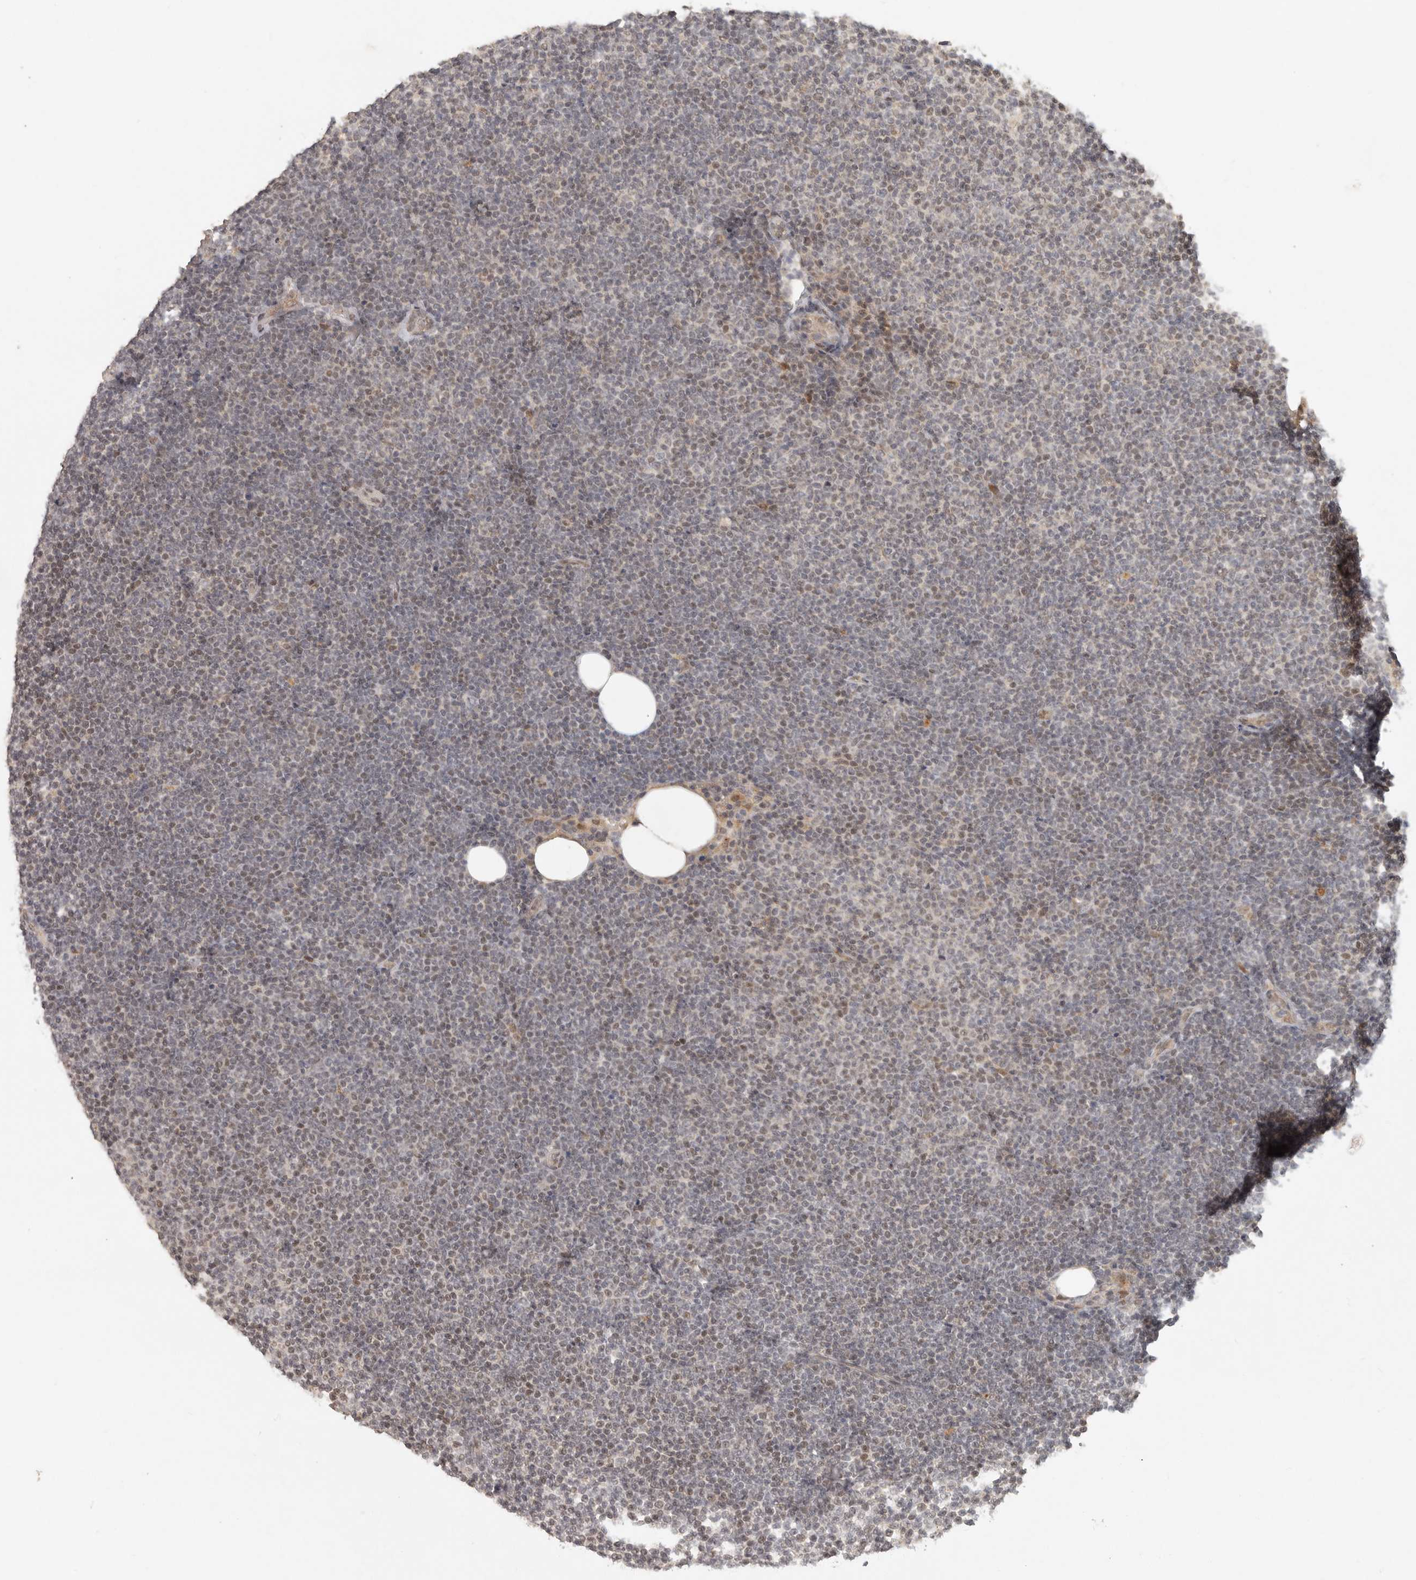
{"staining": {"intensity": "weak", "quantity": "<25%", "location": "nuclear"}, "tissue": "lymphoma", "cell_type": "Tumor cells", "image_type": "cancer", "snomed": [{"axis": "morphology", "description": "Malignant lymphoma, non-Hodgkin's type, Low grade"}, {"axis": "topography", "description": "Lymph node"}], "caption": "This is an immunohistochemistry image of lymphoma. There is no positivity in tumor cells.", "gene": "LRRC75A", "patient": {"sex": "female", "age": 53}}